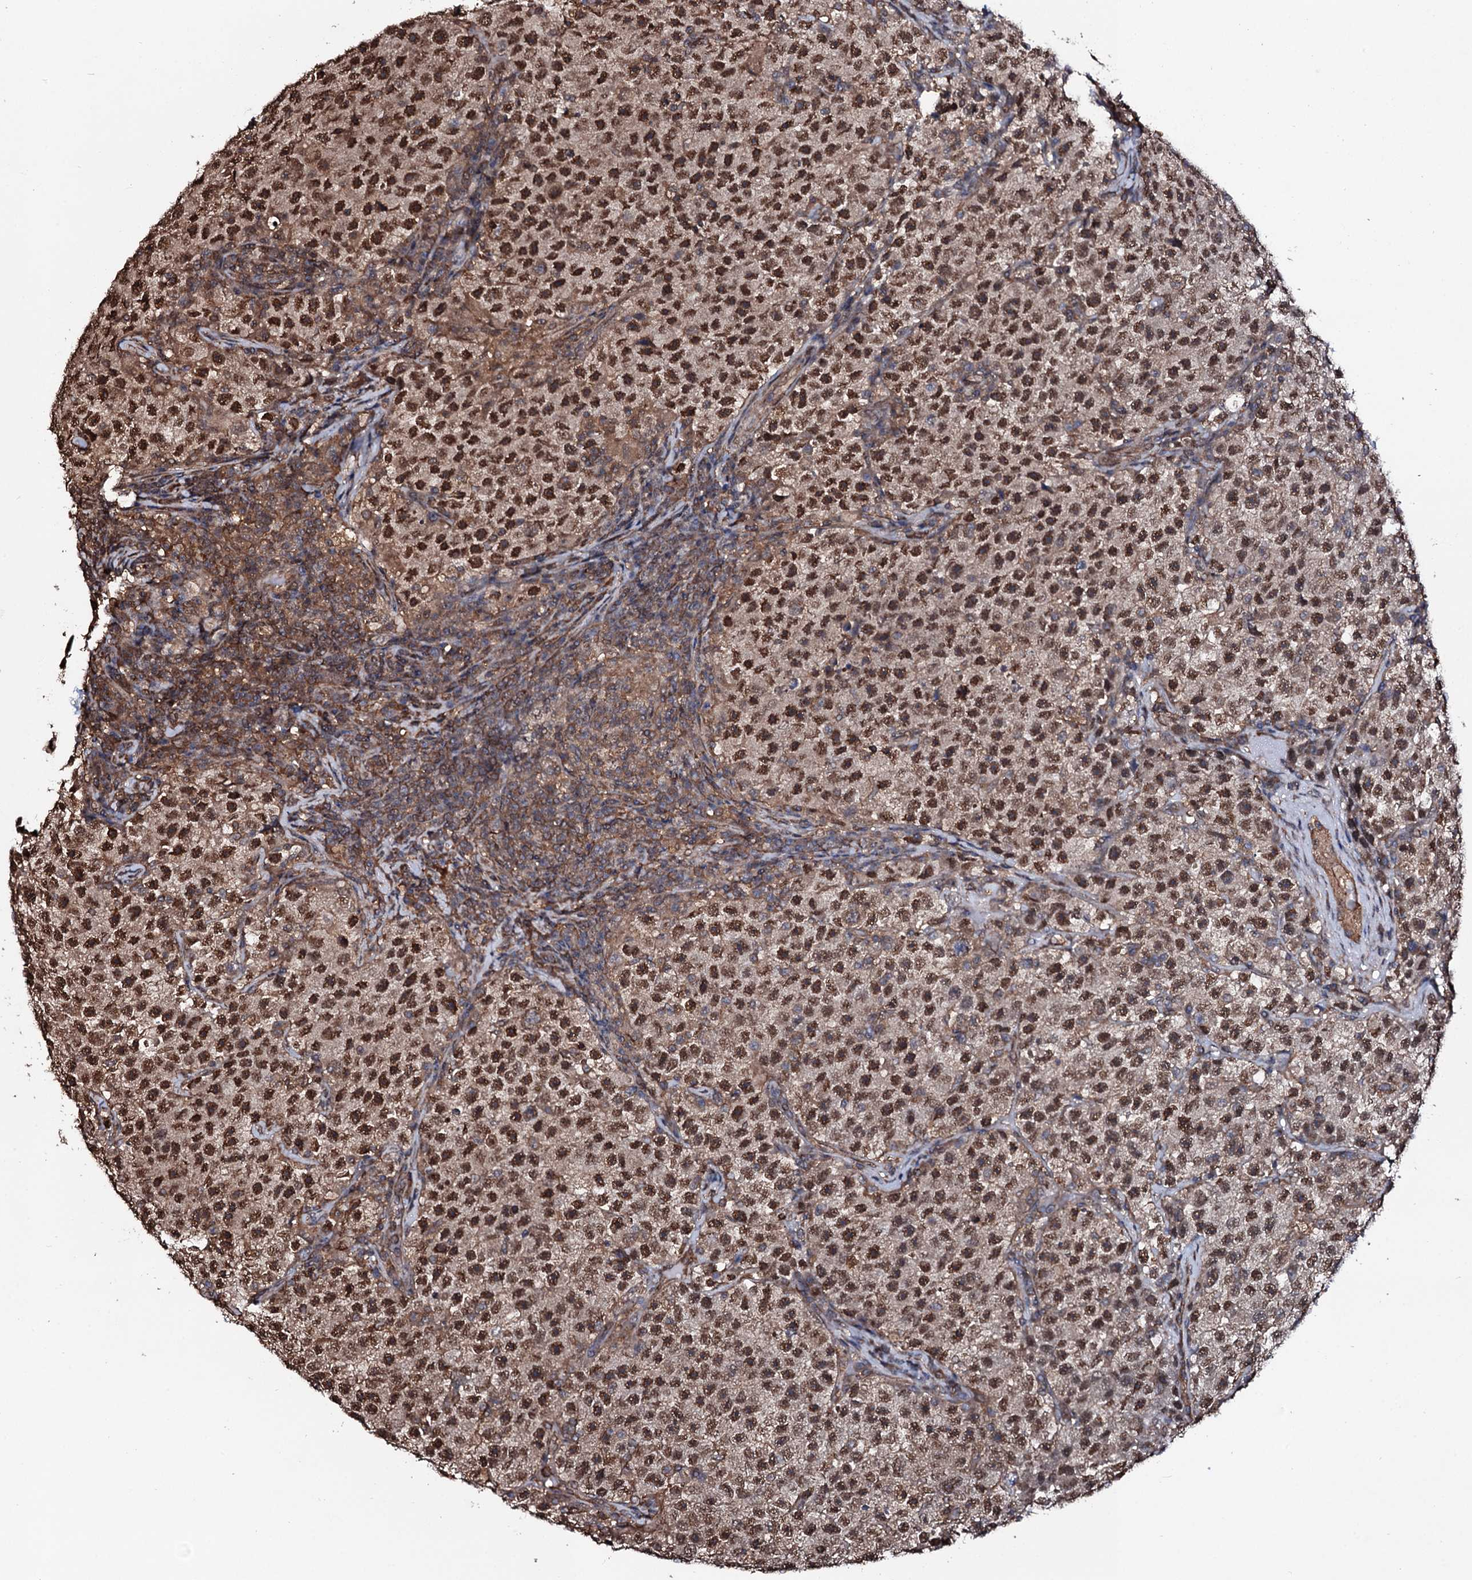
{"staining": {"intensity": "moderate", "quantity": ">75%", "location": "cytoplasmic/membranous,nuclear"}, "tissue": "testis cancer", "cell_type": "Tumor cells", "image_type": "cancer", "snomed": [{"axis": "morphology", "description": "Seminoma, NOS"}, {"axis": "topography", "description": "Testis"}], "caption": "This is a photomicrograph of IHC staining of testis cancer (seminoma), which shows moderate staining in the cytoplasmic/membranous and nuclear of tumor cells.", "gene": "COG6", "patient": {"sex": "male", "age": 22}}